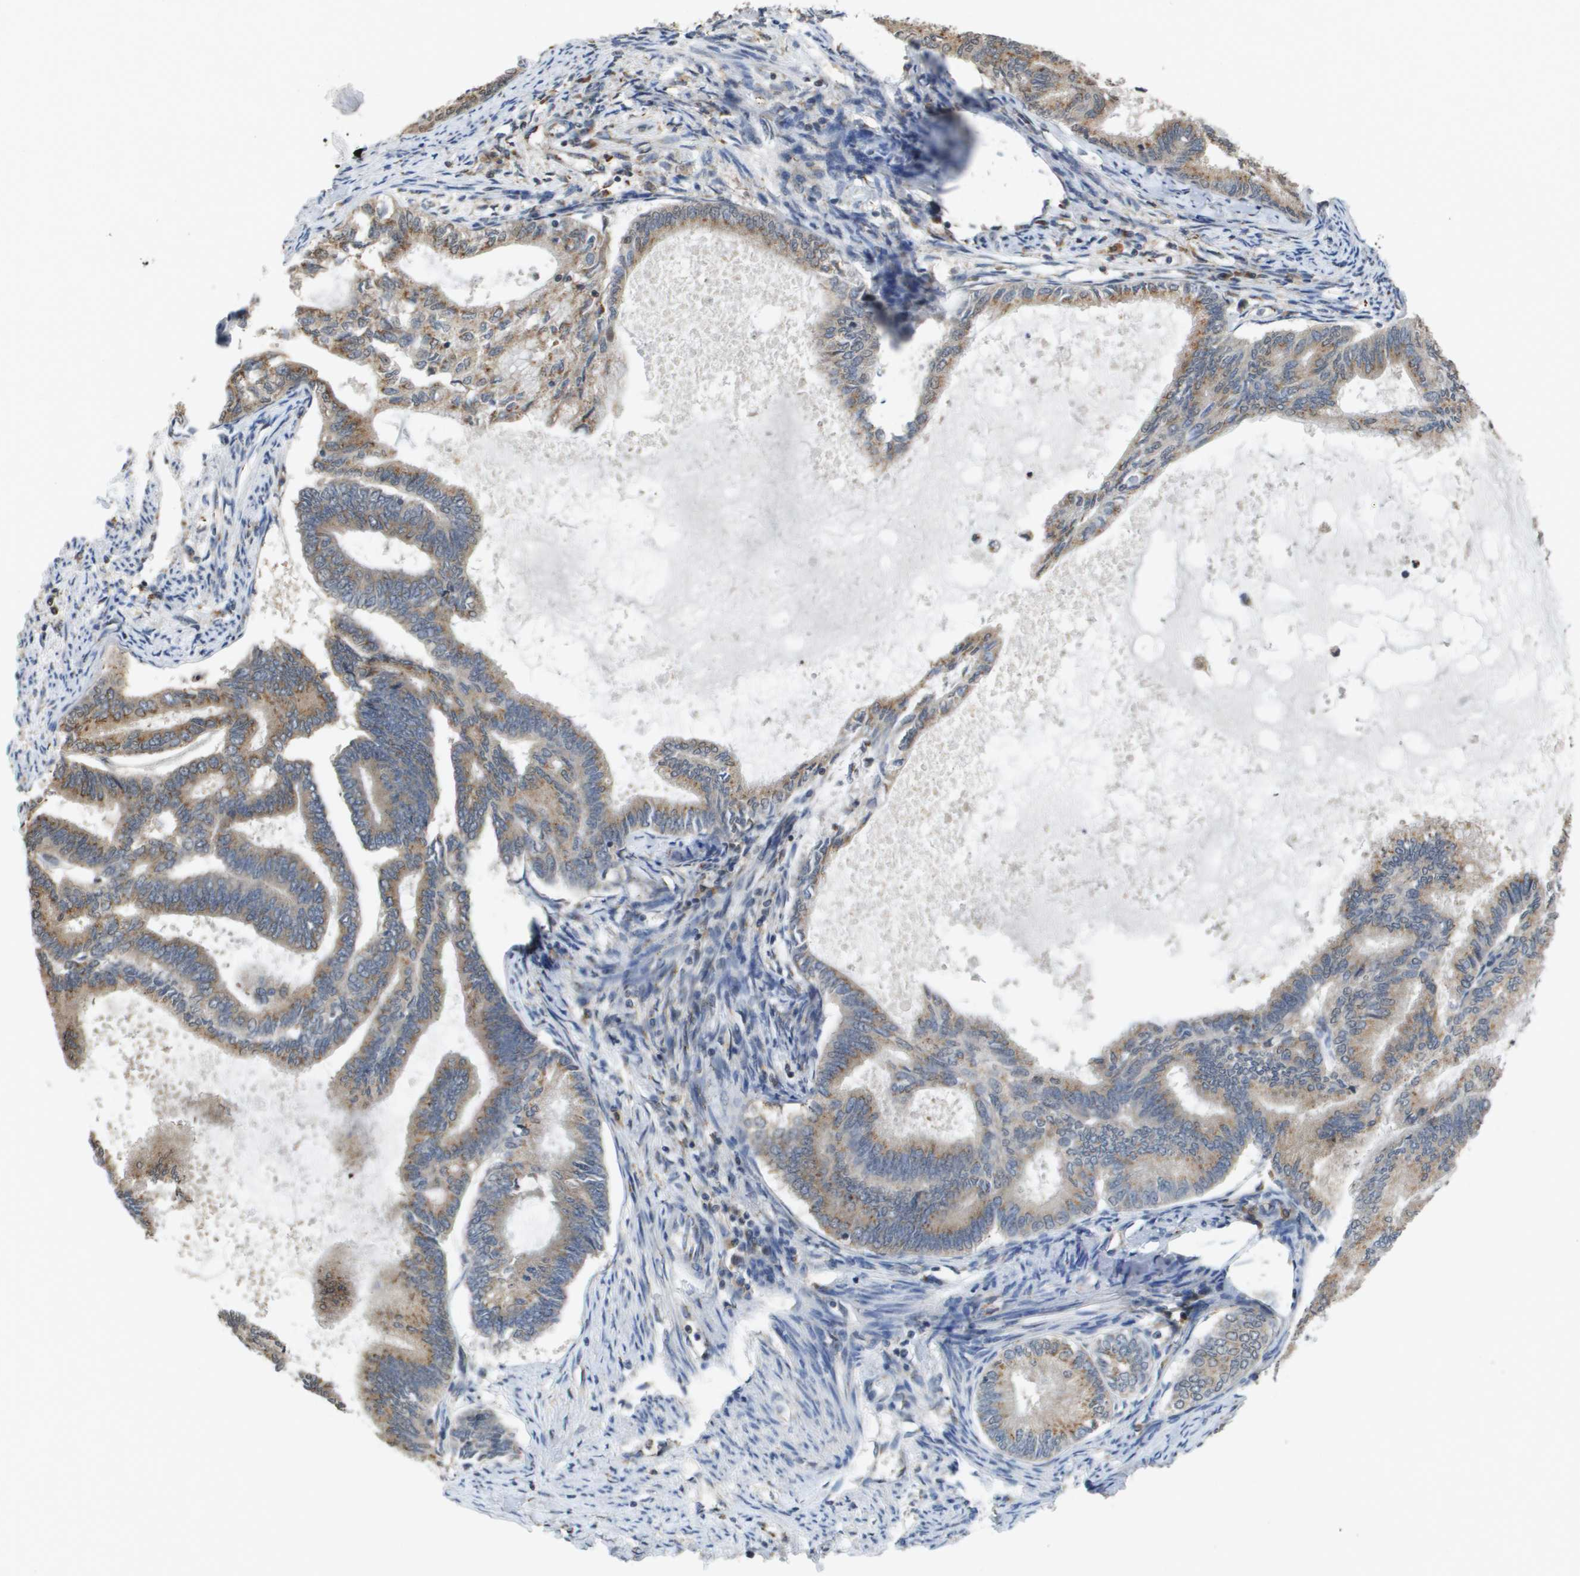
{"staining": {"intensity": "moderate", "quantity": ">75%", "location": "cytoplasmic/membranous"}, "tissue": "endometrial cancer", "cell_type": "Tumor cells", "image_type": "cancer", "snomed": [{"axis": "morphology", "description": "Adenocarcinoma, NOS"}, {"axis": "topography", "description": "Endometrium"}], "caption": "This image demonstrates IHC staining of endometrial adenocarcinoma, with medium moderate cytoplasmic/membranous positivity in about >75% of tumor cells.", "gene": "PCK1", "patient": {"sex": "female", "age": 86}}